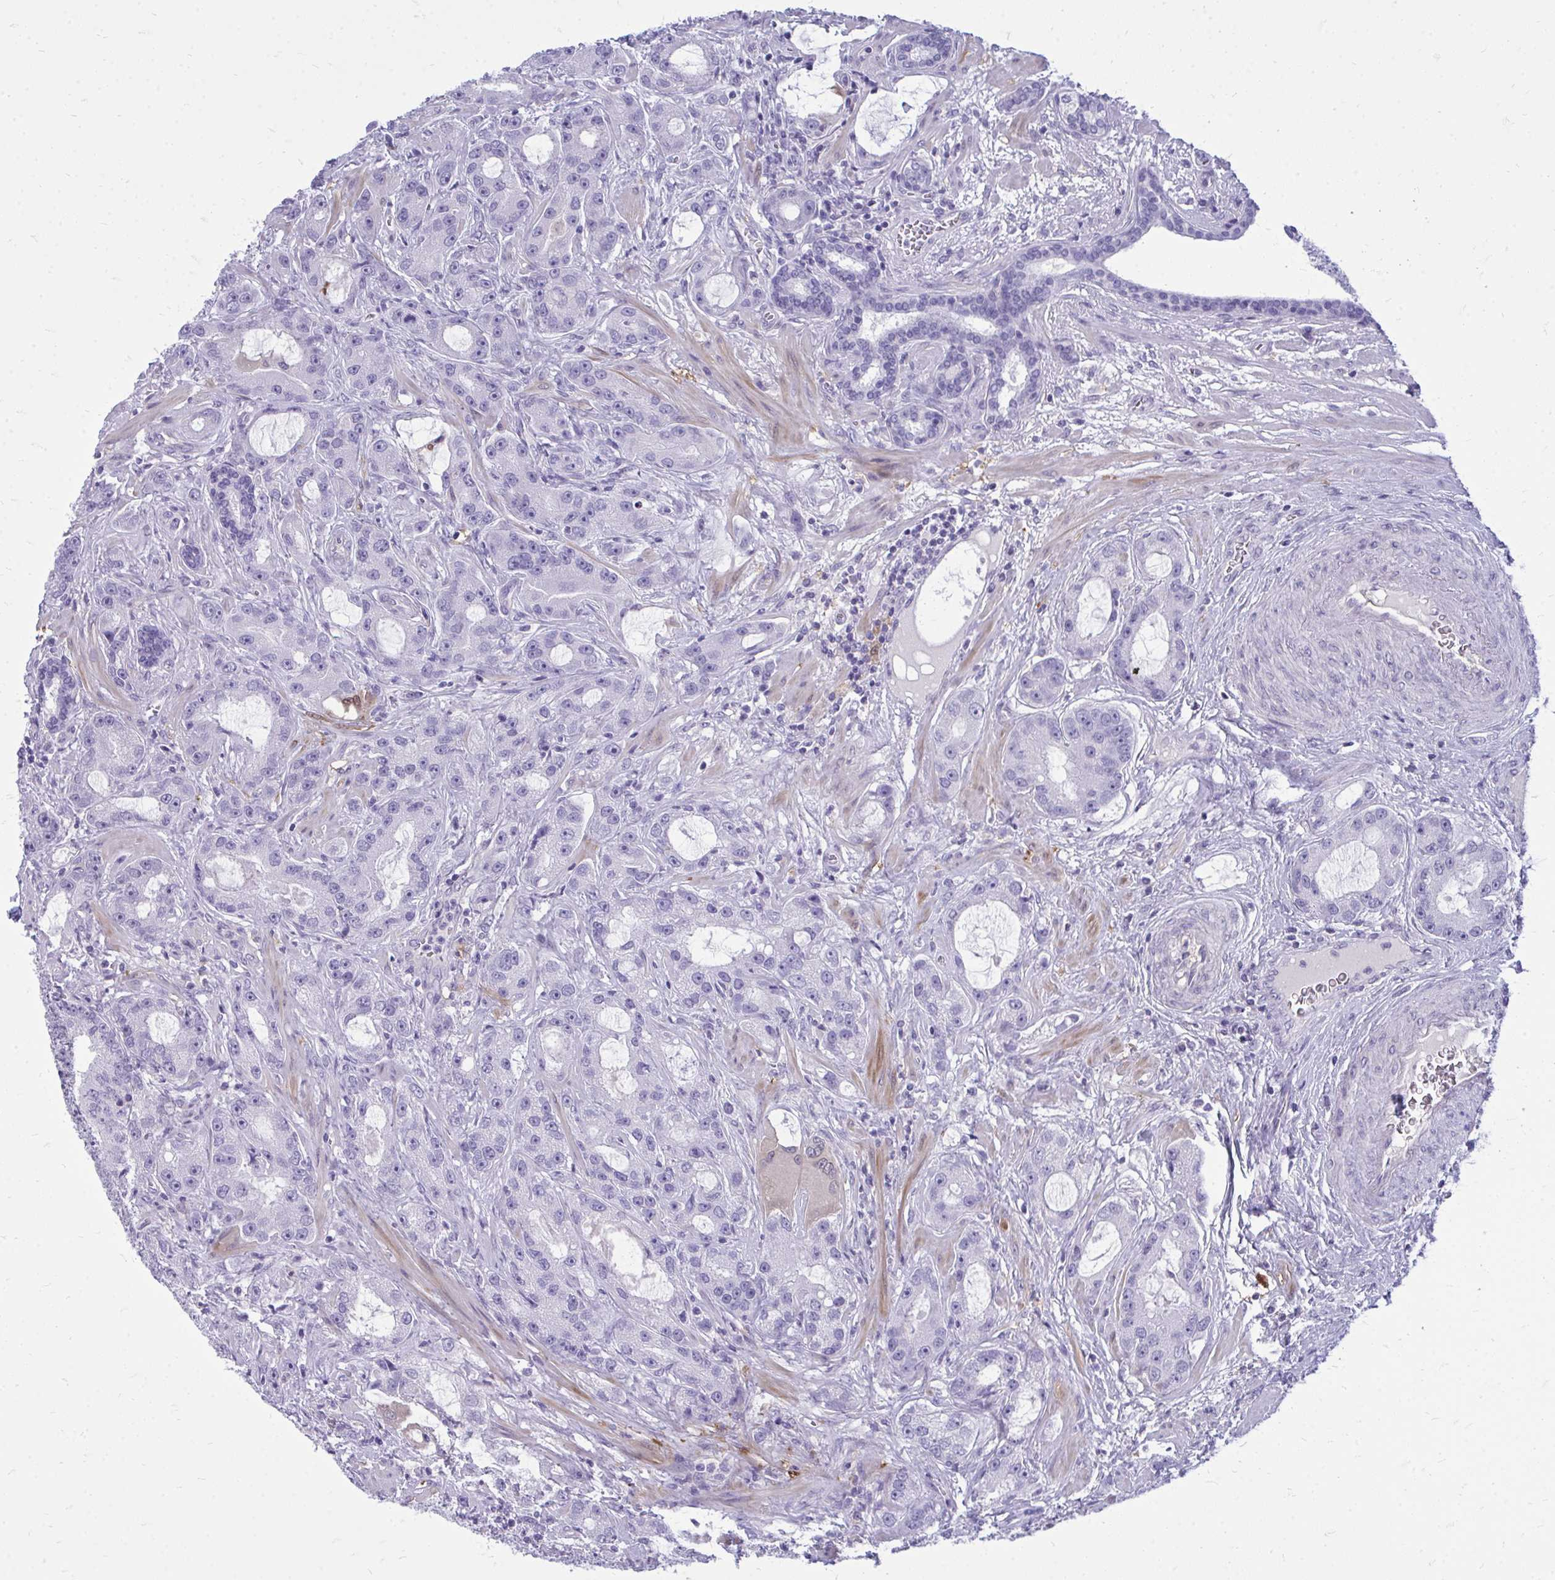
{"staining": {"intensity": "negative", "quantity": "none", "location": "none"}, "tissue": "prostate cancer", "cell_type": "Tumor cells", "image_type": "cancer", "snomed": [{"axis": "morphology", "description": "Adenocarcinoma, High grade"}, {"axis": "topography", "description": "Prostate"}], "caption": "Immunohistochemistry (IHC) image of adenocarcinoma (high-grade) (prostate) stained for a protein (brown), which displays no expression in tumor cells.", "gene": "FABP3", "patient": {"sex": "male", "age": 65}}